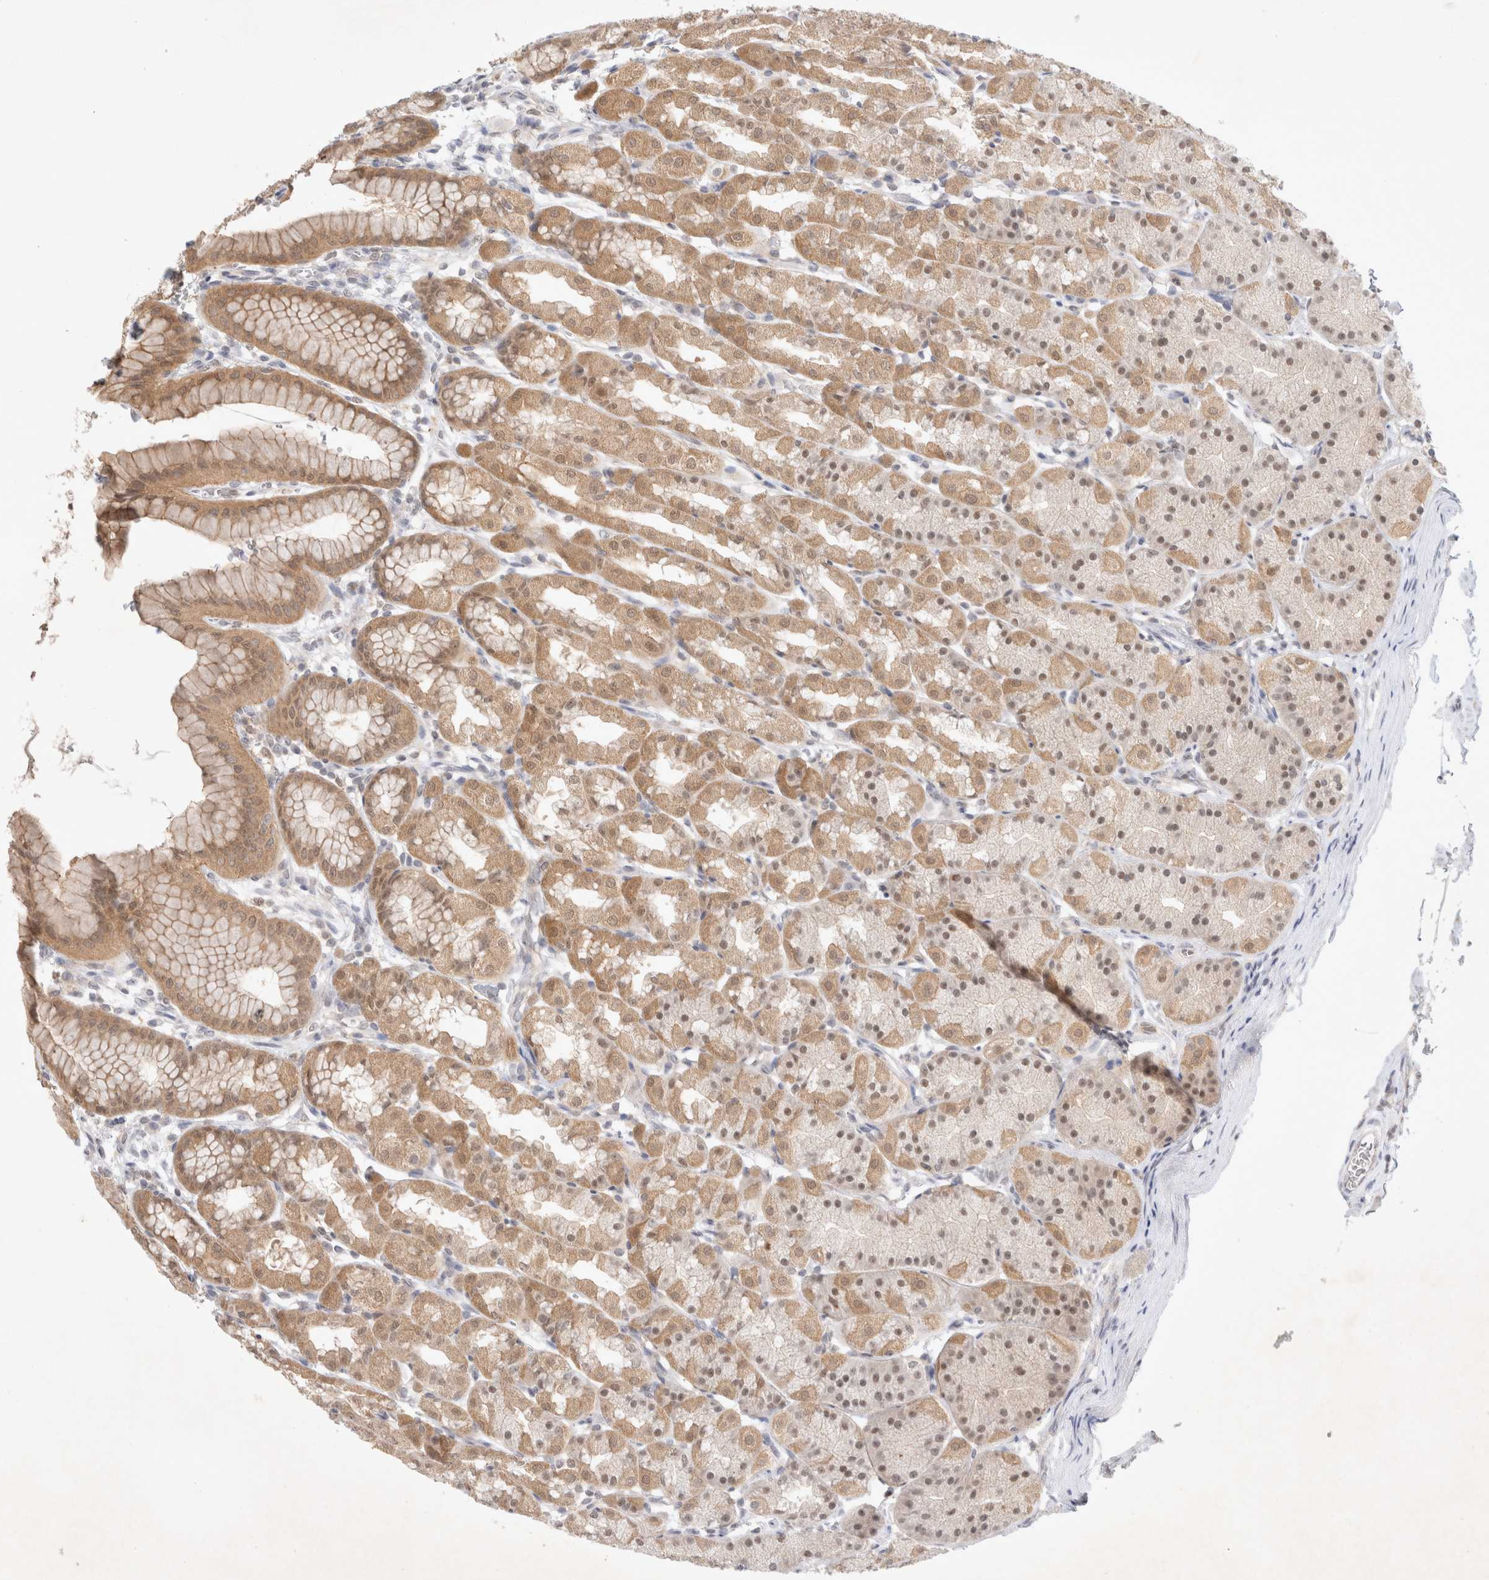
{"staining": {"intensity": "moderate", "quantity": ">75%", "location": "cytoplasmic/membranous"}, "tissue": "stomach", "cell_type": "Glandular cells", "image_type": "normal", "snomed": [{"axis": "morphology", "description": "Normal tissue, NOS"}, {"axis": "topography", "description": "Stomach"}], "caption": "Protein staining reveals moderate cytoplasmic/membranous staining in about >75% of glandular cells in benign stomach.", "gene": "FBXO42", "patient": {"sex": "male", "age": 42}}